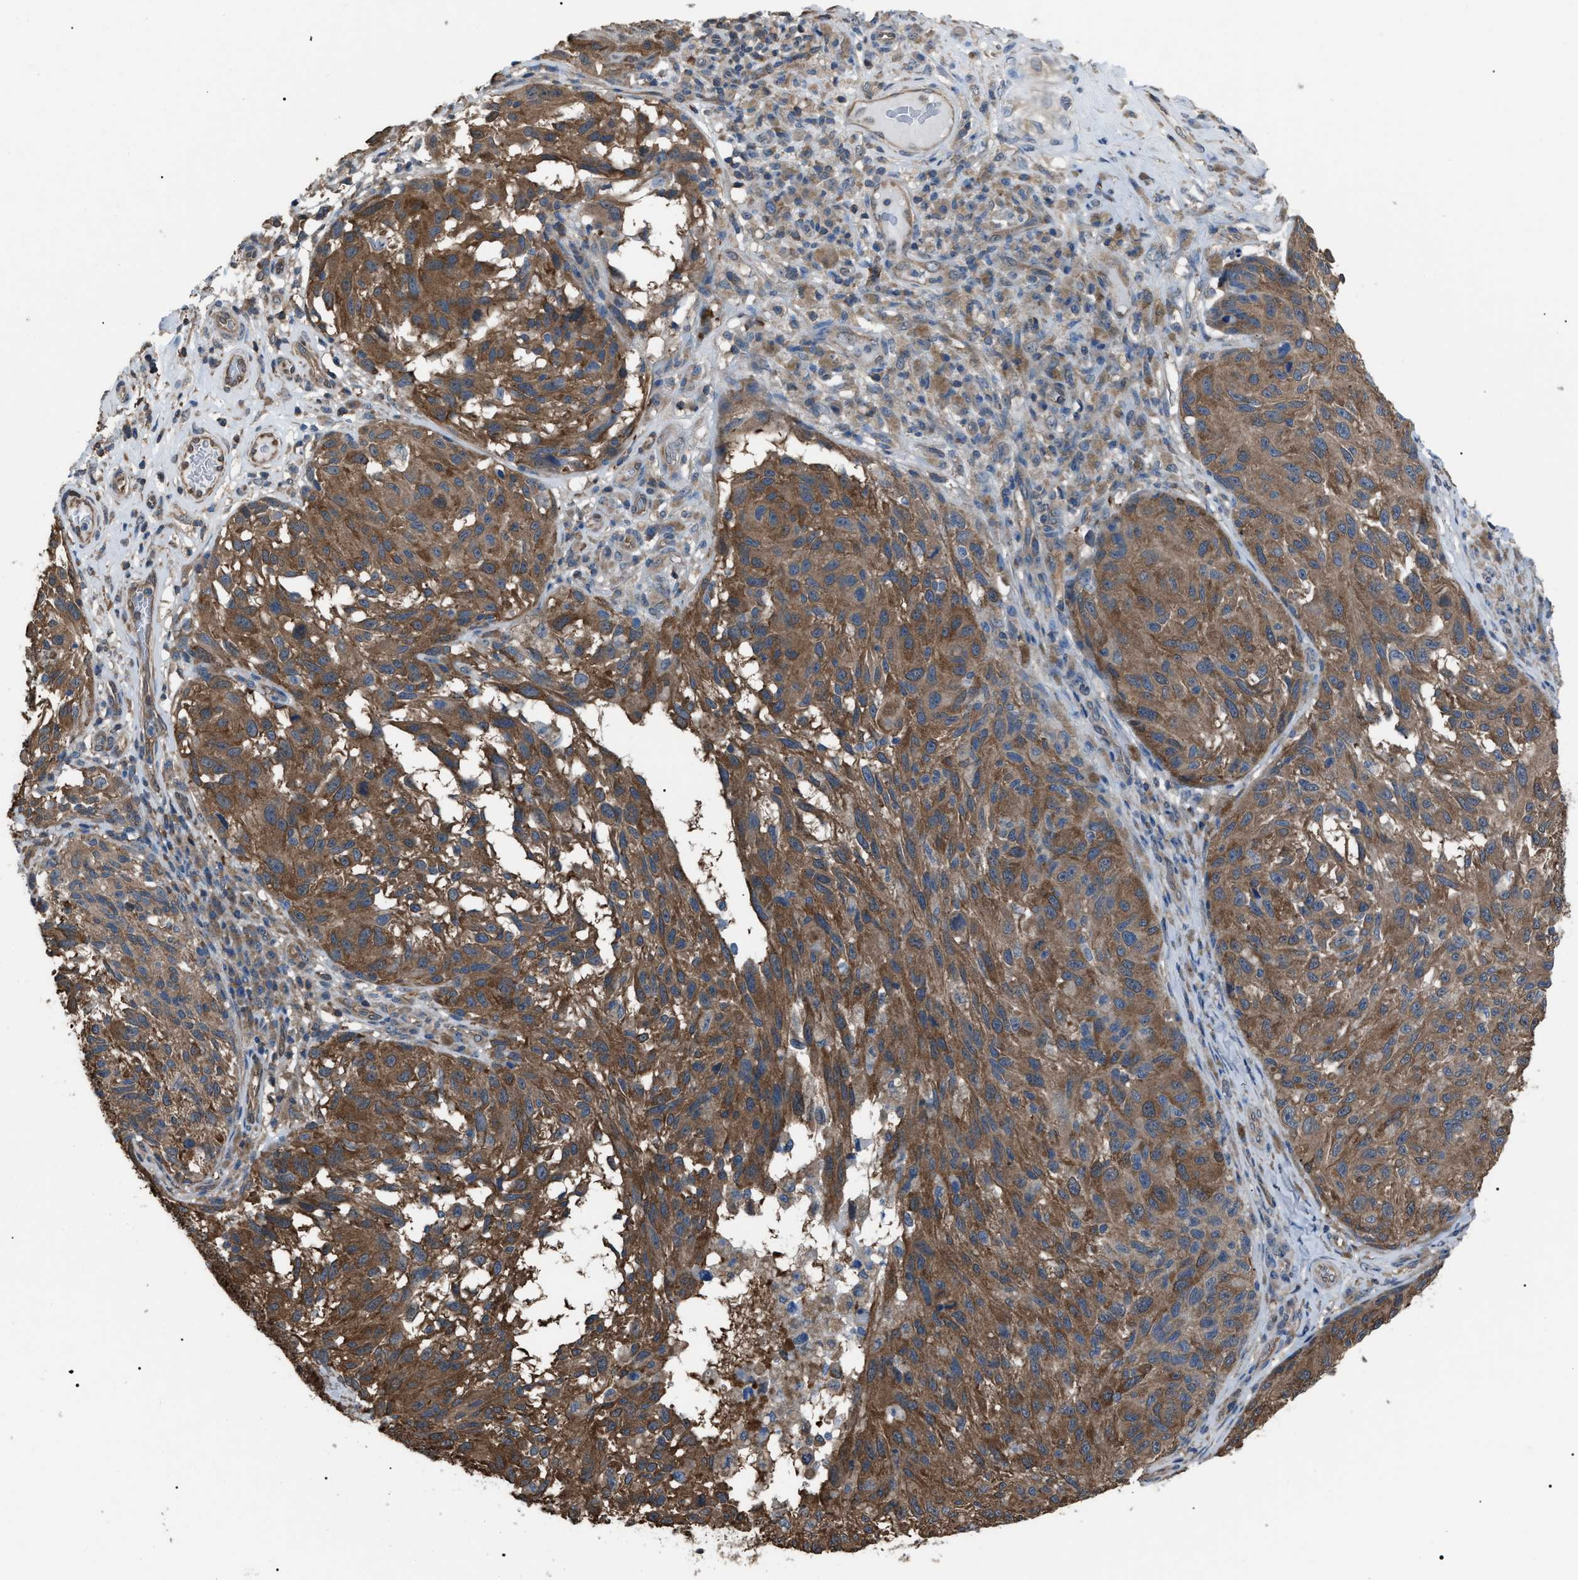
{"staining": {"intensity": "moderate", "quantity": ">75%", "location": "cytoplasmic/membranous"}, "tissue": "melanoma", "cell_type": "Tumor cells", "image_type": "cancer", "snomed": [{"axis": "morphology", "description": "Malignant melanoma, NOS"}, {"axis": "topography", "description": "Skin"}], "caption": "Melanoma stained for a protein (brown) shows moderate cytoplasmic/membranous positive positivity in about >75% of tumor cells.", "gene": "PDCD5", "patient": {"sex": "female", "age": 73}}